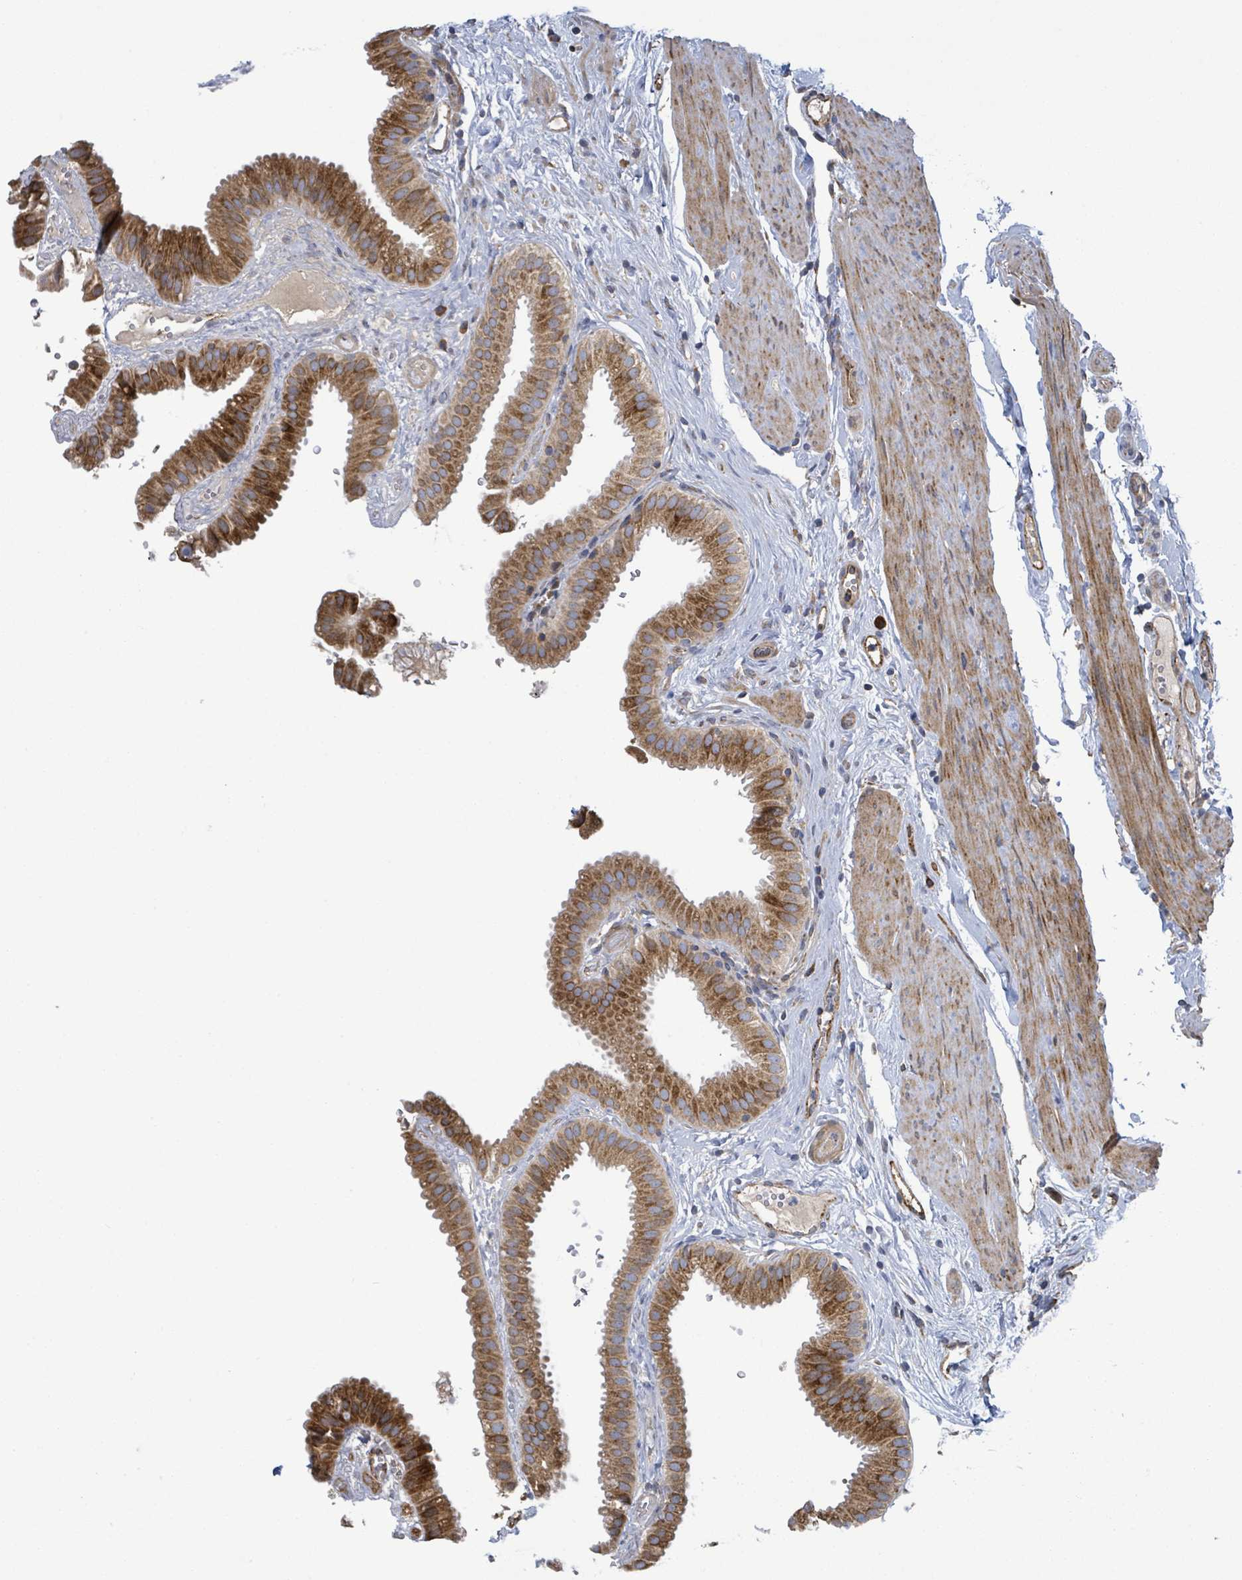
{"staining": {"intensity": "strong", "quantity": ">75%", "location": "cytoplasmic/membranous"}, "tissue": "gallbladder", "cell_type": "Glandular cells", "image_type": "normal", "snomed": [{"axis": "morphology", "description": "Normal tissue, NOS"}, {"axis": "topography", "description": "Gallbladder"}], "caption": "Immunohistochemical staining of normal human gallbladder reveals strong cytoplasmic/membranous protein staining in approximately >75% of glandular cells. The staining was performed using DAB (3,3'-diaminobenzidine) to visualize the protein expression in brown, while the nuclei were stained in blue with hematoxylin (Magnification: 20x).", "gene": "NOMO1", "patient": {"sex": "female", "age": 61}}